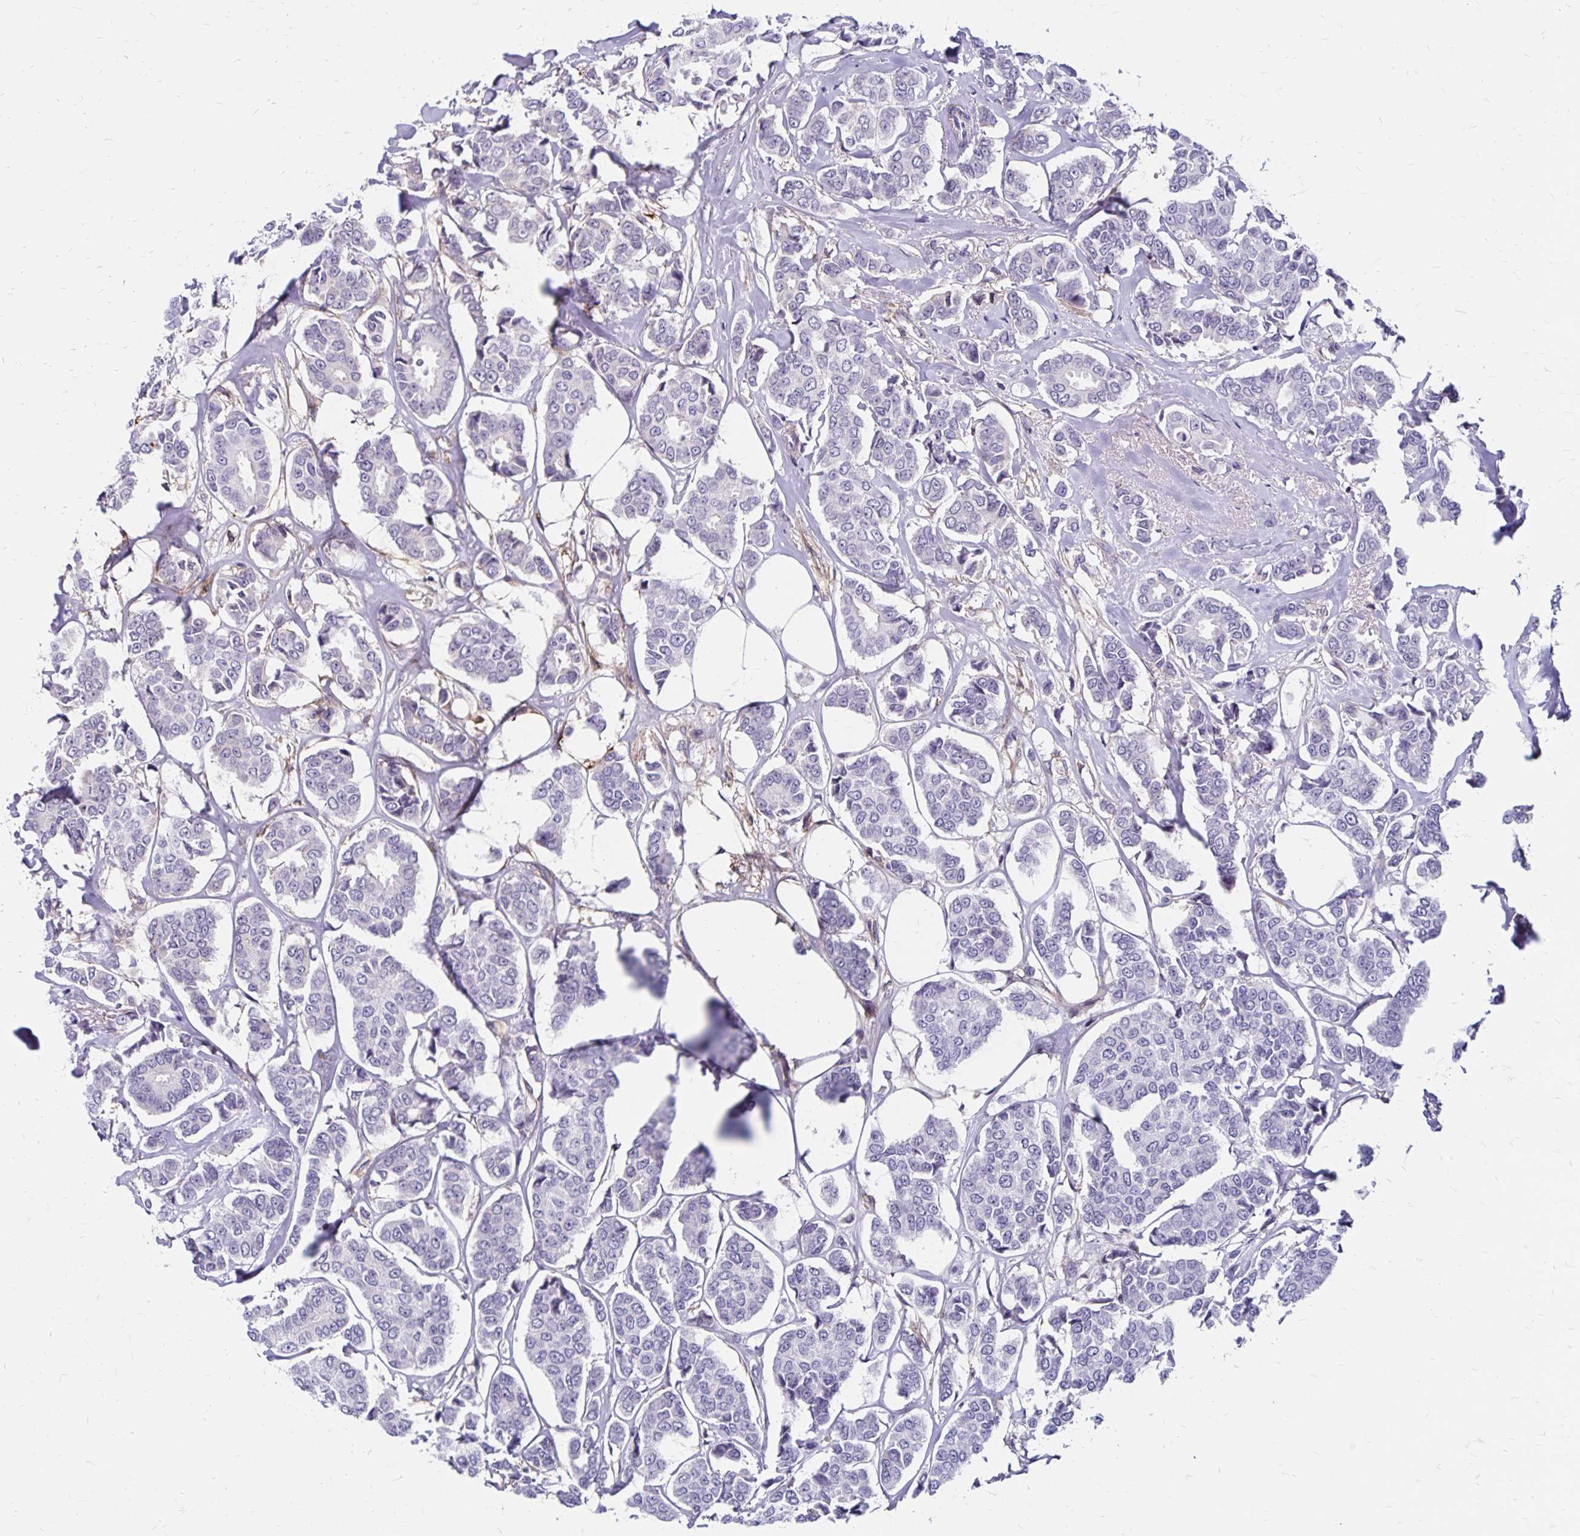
{"staining": {"intensity": "negative", "quantity": "none", "location": "none"}, "tissue": "breast cancer", "cell_type": "Tumor cells", "image_type": "cancer", "snomed": [{"axis": "morphology", "description": "Duct carcinoma"}, {"axis": "topography", "description": "Breast"}], "caption": "Immunohistochemistry (IHC) of human breast cancer (invasive ductal carcinoma) exhibits no staining in tumor cells.", "gene": "TNS3", "patient": {"sex": "female", "age": 94}}